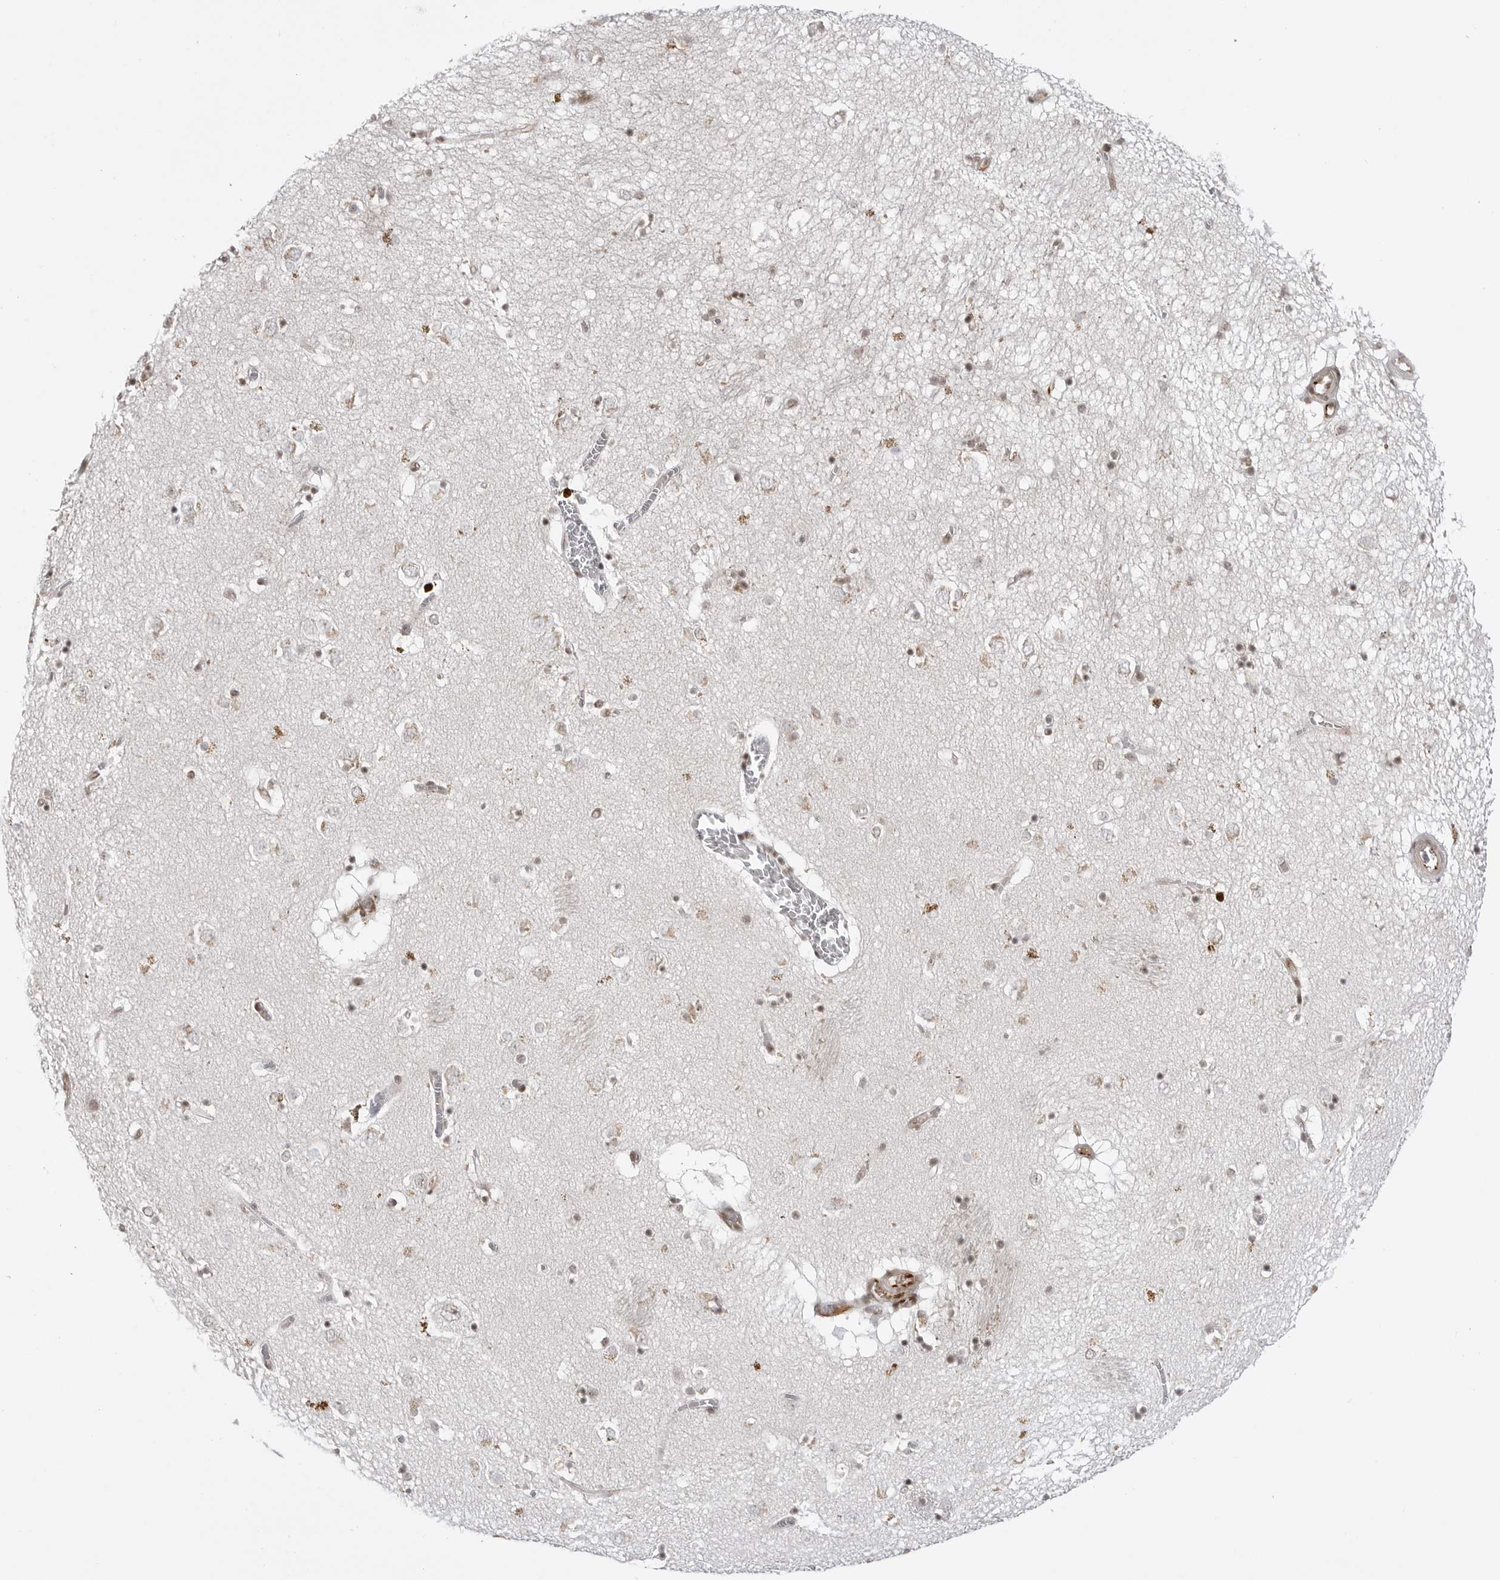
{"staining": {"intensity": "weak", "quantity": "25%-75%", "location": "cytoplasmic/membranous,nuclear"}, "tissue": "caudate", "cell_type": "Glial cells", "image_type": "normal", "snomed": [{"axis": "morphology", "description": "Normal tissue, NOS"}, {"axis": "topography", "description": "Lateral ventricle wall"}], "caption": "Immunohistochemistry of unremarkable caudate shows low levels of weak cytoplasmic/membranous,nuclear positivity in approximately 25%-75% of glial cells.", "gene": "TRIM66", "patient": {"sex": "male", "age": 70}}